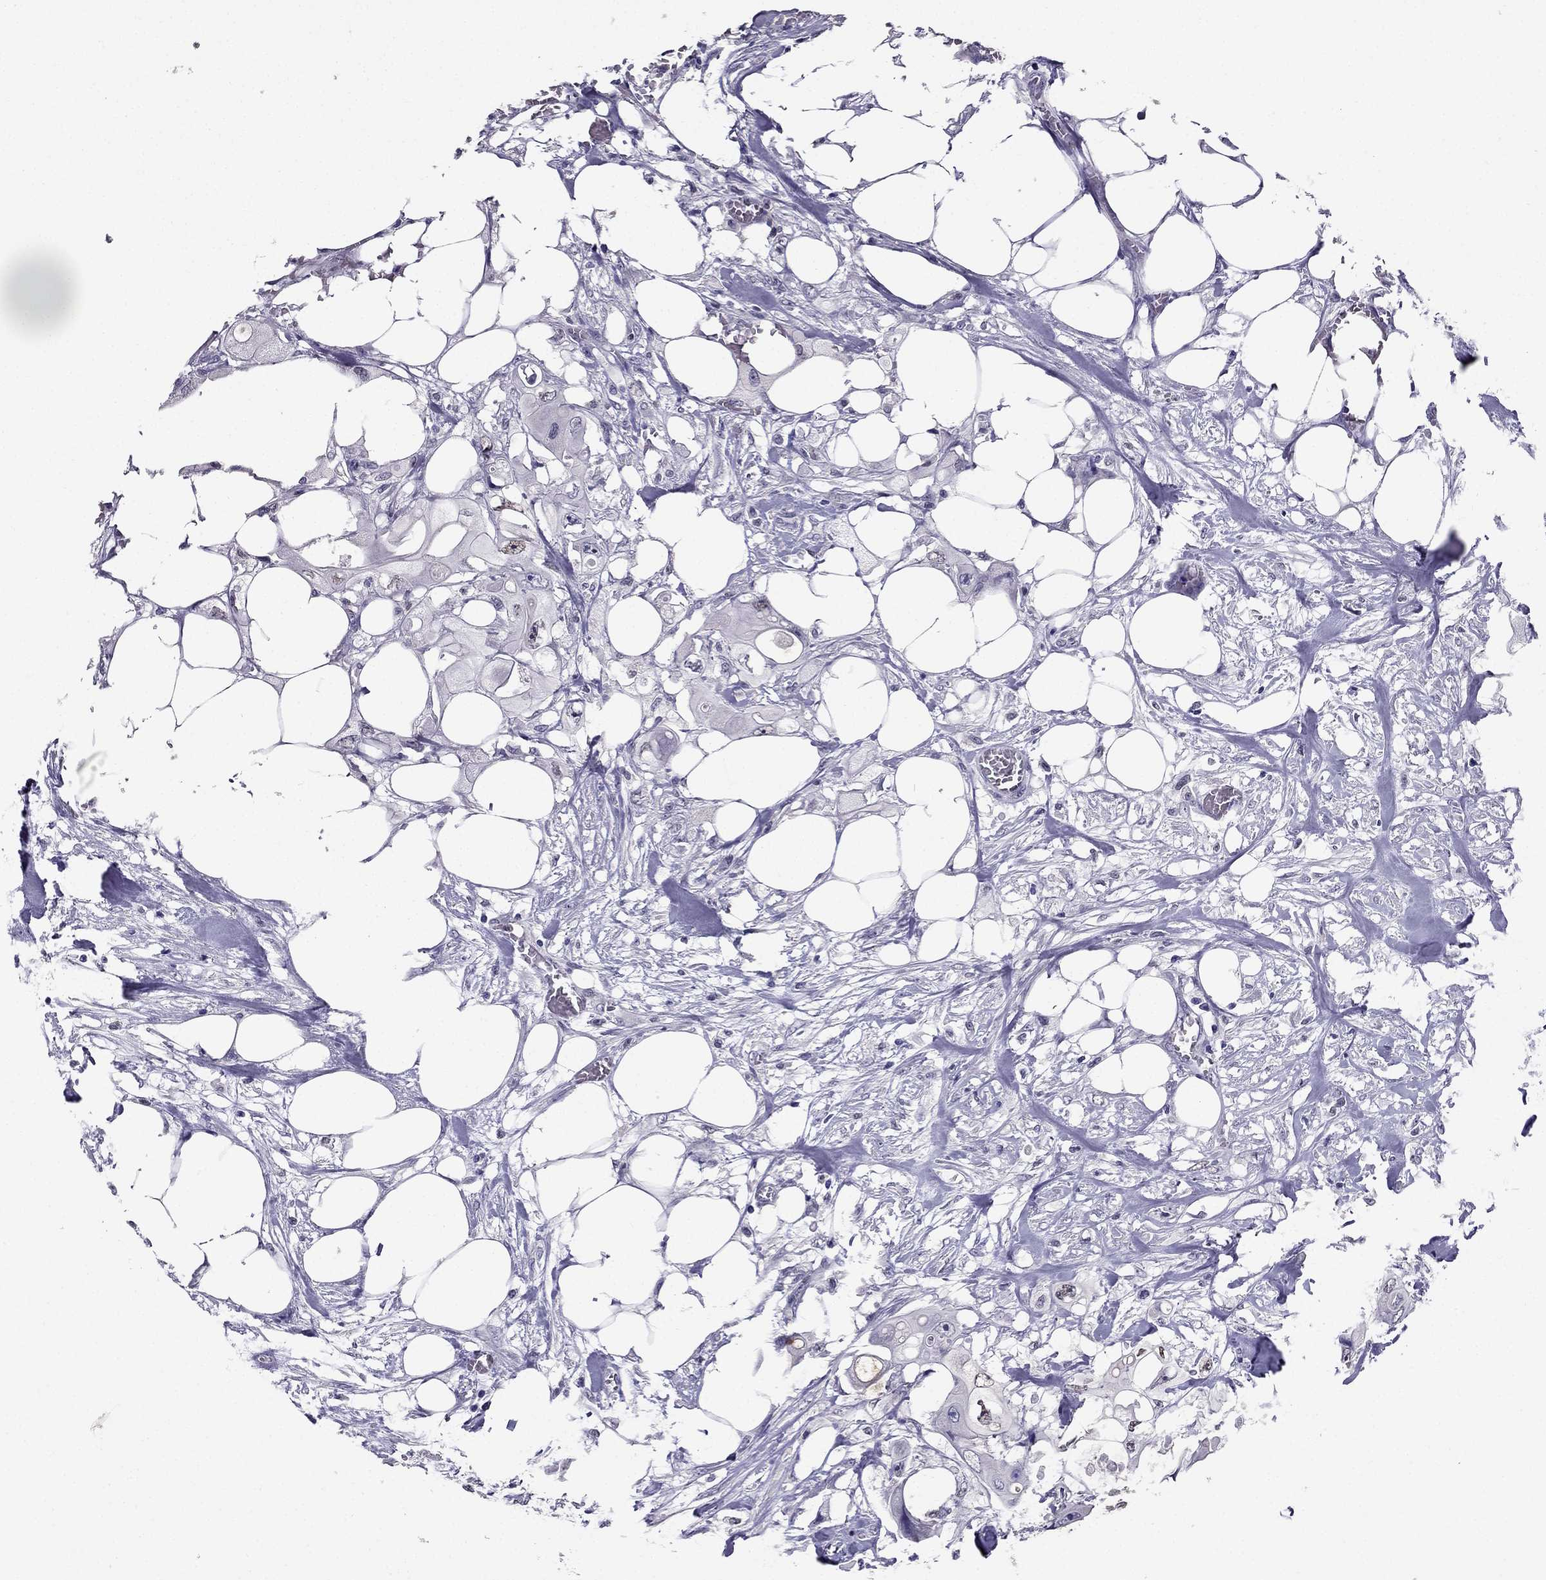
{"staining": {"intensity": "negative", "quantity": "none", "location": "none"}, "tissue": "colorectal cancer", "cell_type": "Tumor cells", "image_type": "cancer", "snomed": [{"axis": "morphology", "description": "Adenocarcinoma, NOS"}, {"axis": "topography", "description": "Rectum"}], "caption": "Photomicrograph shows no protein staining in tumor cells of adenocarcinoma (colorectal) tissue.", "gene": "ARID3A", "patient": {"sex": "male", "age": 63}}